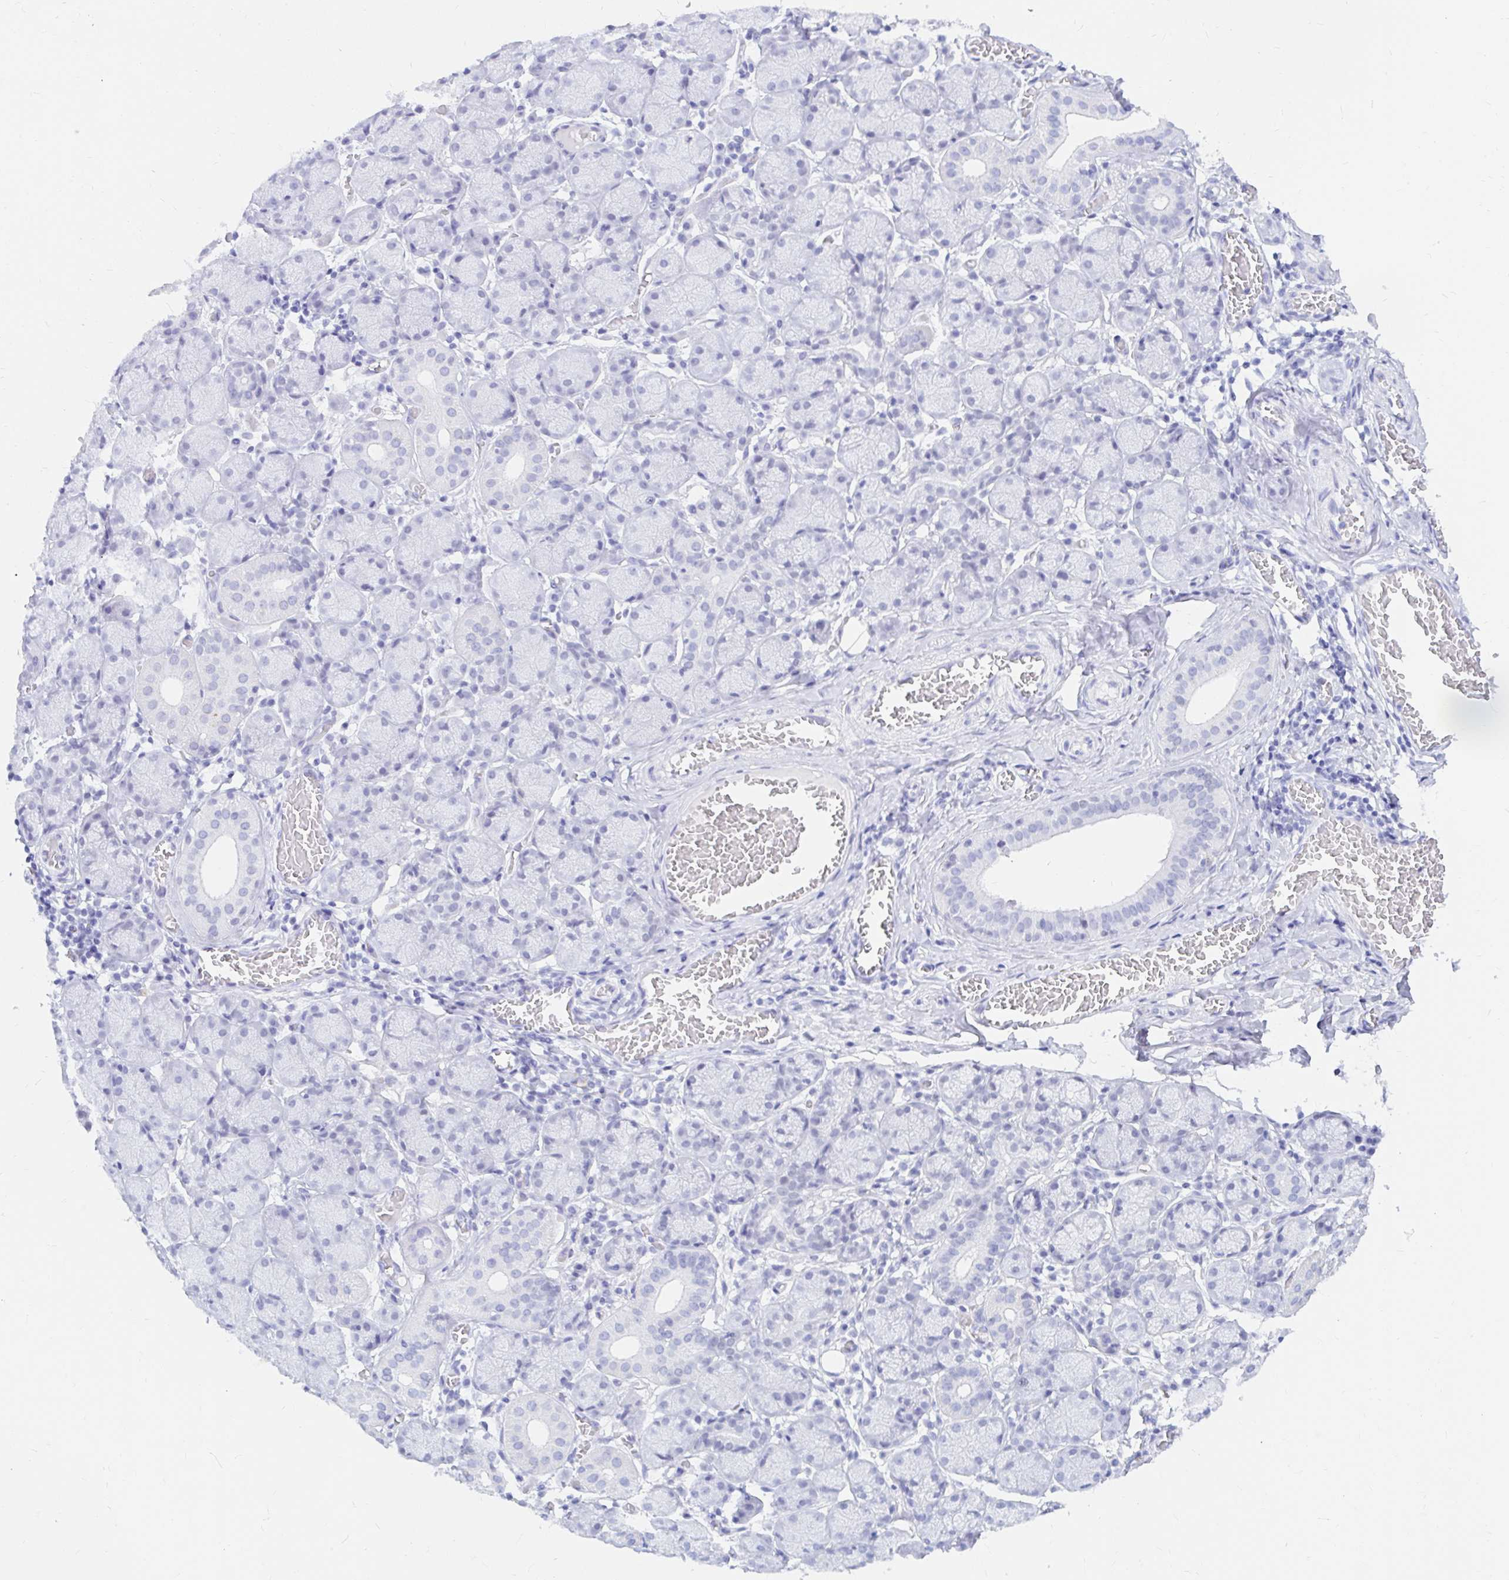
{"staining": {"intensity": "negative", "quantity": "none", "location": "none"}, "tissue": "salivary gland", "cell_type": "Glandular cells", "image_type": "normal", "snomed": [{"axis": "morphology", "description": "Normal tissue, NOS"}, {"axis": "topography", "description": "Salivary gland"}], "caption": "Protein analysis of benign salivary gland reveals no significant staining in glandular cells. (Brightfield microscopy of DAB (3,3'-diaminobenzidine) immunohistochemistry (IHC) at high magnification).", "gene": "OR6T1", "patient": {"sex": "female", "age": 24}}